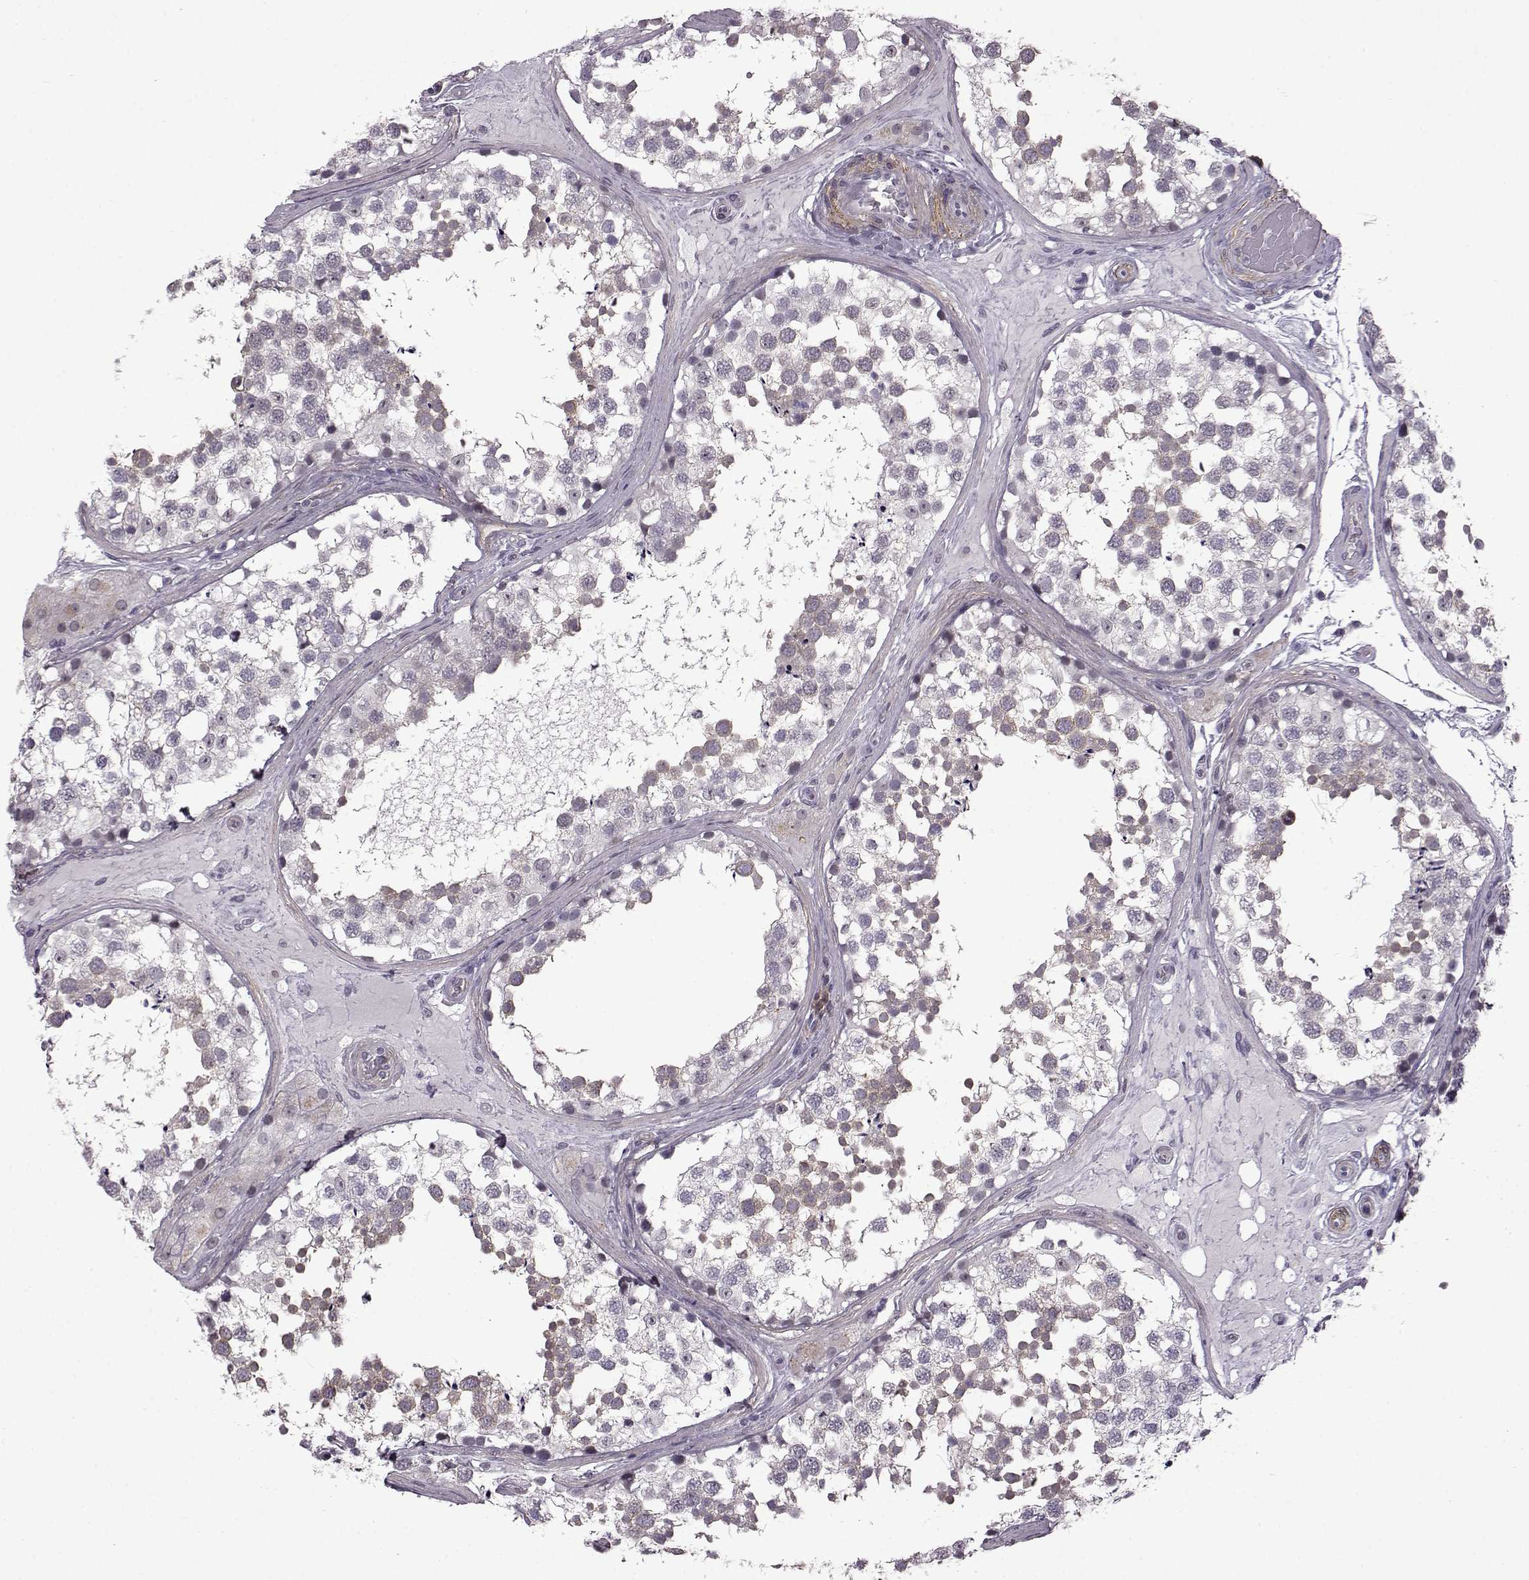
{"staining": {"intensity": "weak", "quantity": "<25%", "location": "cytoplasmic/membranous"}, "tissue": "testis", "cell_type": "Cells in seminiferous ducts", "image_type": "normal", "snomed": [{"axis": "morphology", "description": "Normal tissue, NOS"}, {"axis": "morphology", "description": "Seminoma, NOS"}, {"axis": "topography", "description": "Testis"}], "caption": "The photomicrograph displays no significant staining in cells in seminiferous ducts of testis. (Stains: DAB immunohistochemistry with hematoxylin counter stain, Microscopy: brightfield microscopy at high magnification).", "gene": "SYNPO2", "patient": {"sex": "male", "age": 65}}